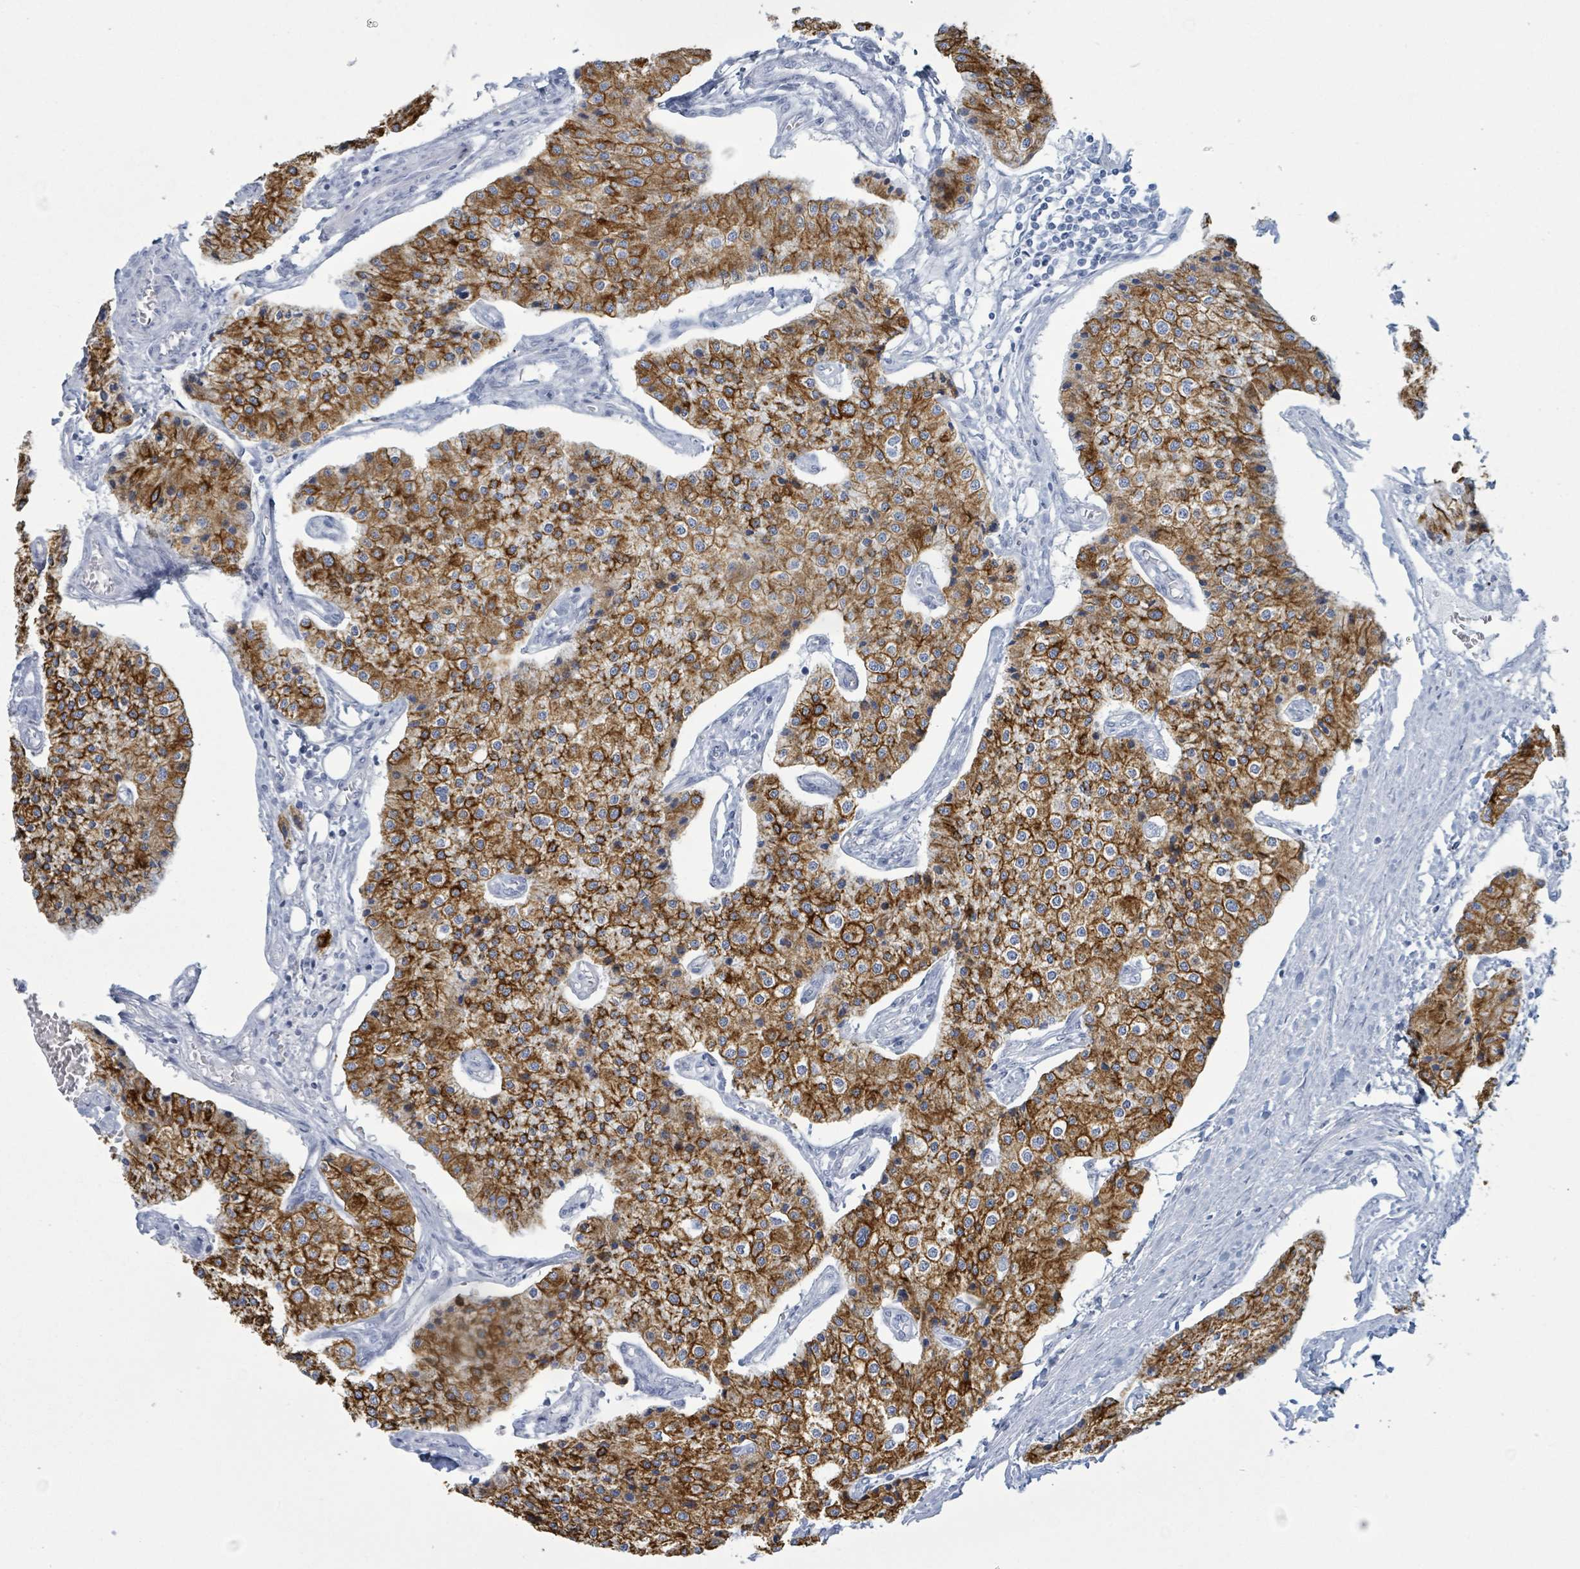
{"staining": {"intensity": "strong", "quantity": ">75%", "location": "cytoplasmic/membranous"}, "tissue": "carcinoid", "cell_type": "Tumor cells", "image_type": "cancer", "snomed": [{"axis": "morphology", "description": "Carcinoid, malignant, NOS"}, {"axis": "topography", "description": "Colon"}], "caption": "A photomicrograph showing strong cytoplasmic/membranous staining in about >75% of tumor cells in carcinoid, as visualized by brown immunohistochemical staining.", "gene": "KRT8", "patient": {"sex": "female", "age": 52}}